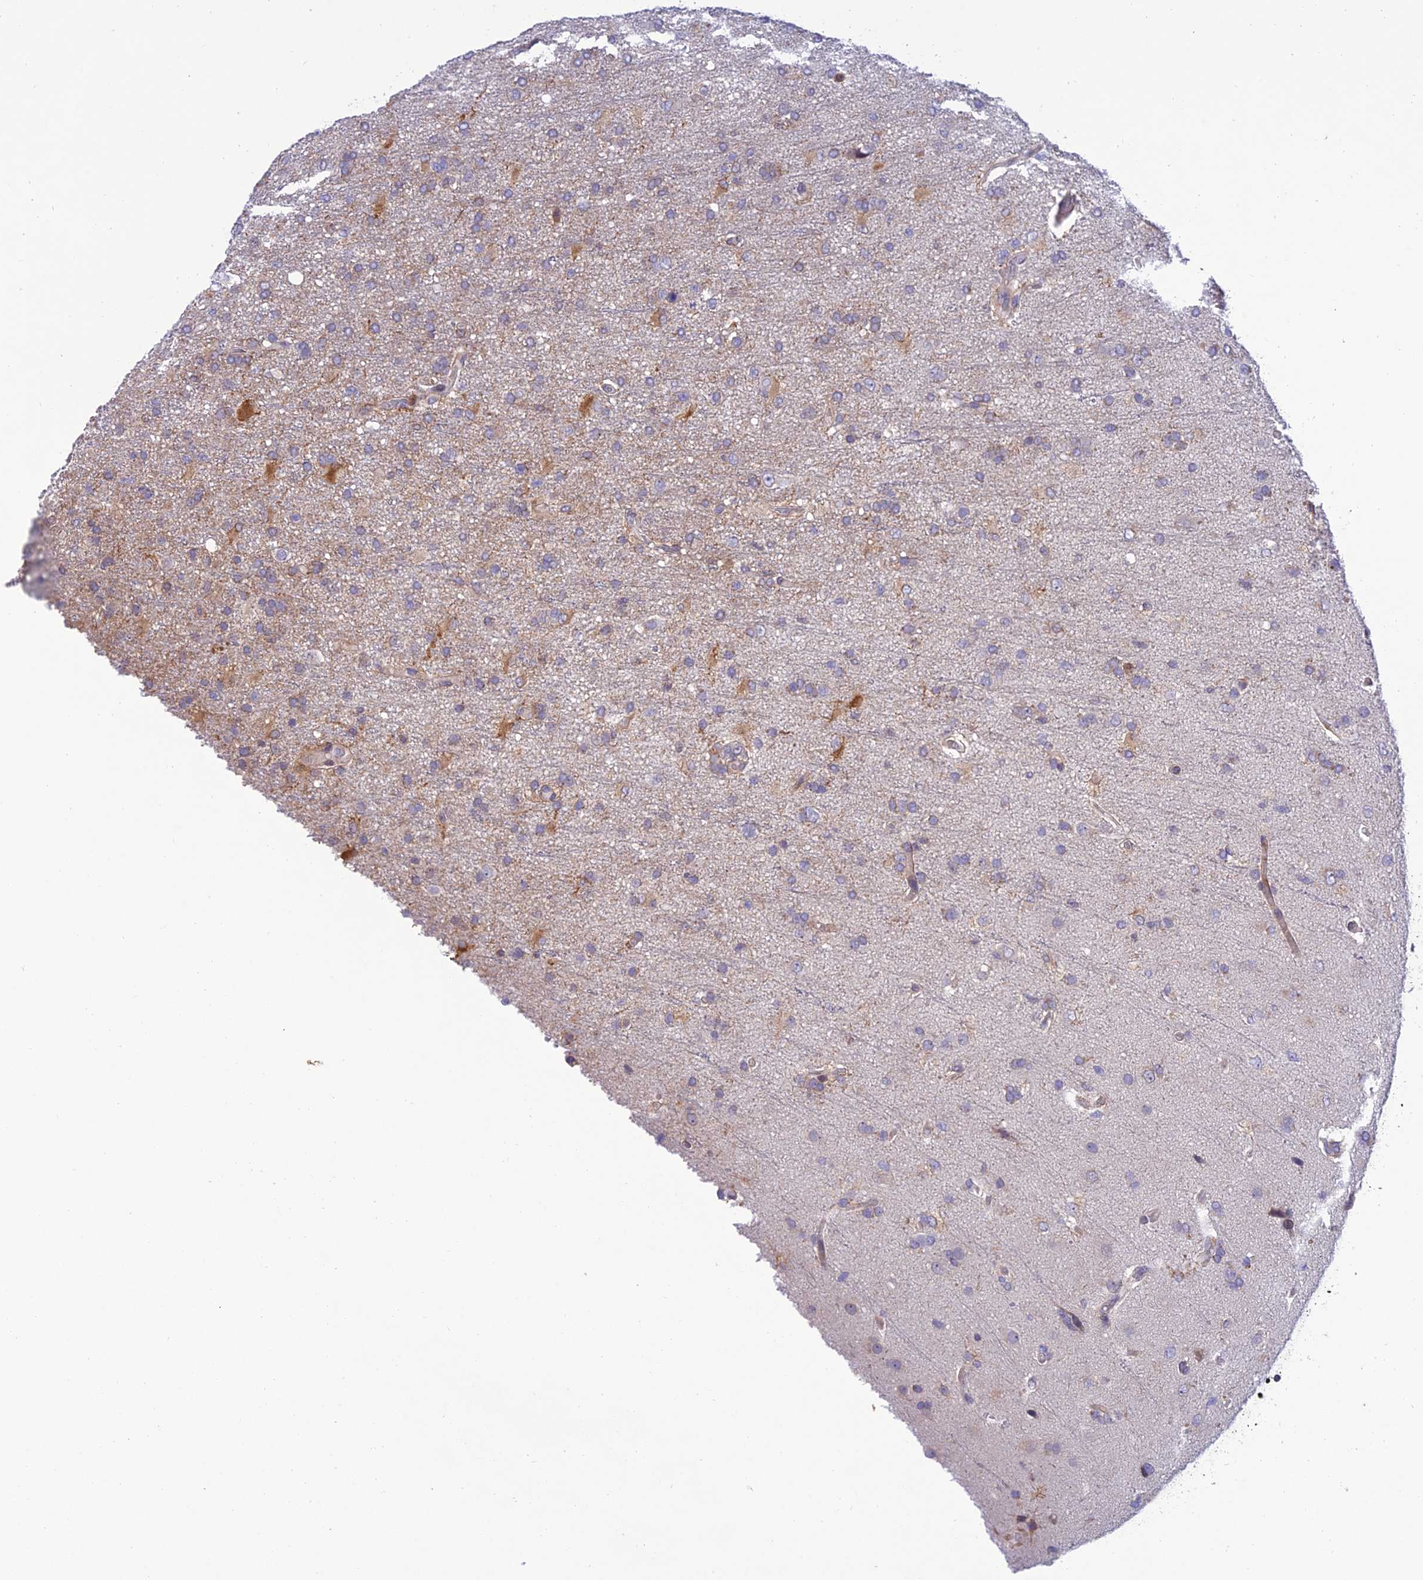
{"staining": {"intensity": "negative", "quantity": "none", "location": "none"}, "tissue": "glioma", "cell_type": "Tumor cells", "image_type": "cancer", "snomed": [{"axis": "morphology", "description": "Glioma, malignant, High grade"}, {"axis": "topography", "description": "Brain"}], "caption": "A micrograph of glioma stained for a protein exhibits no brown staining in tumor cells.", "gene": "FAM76A", "patient": {"sex": "female", "age": 74}}